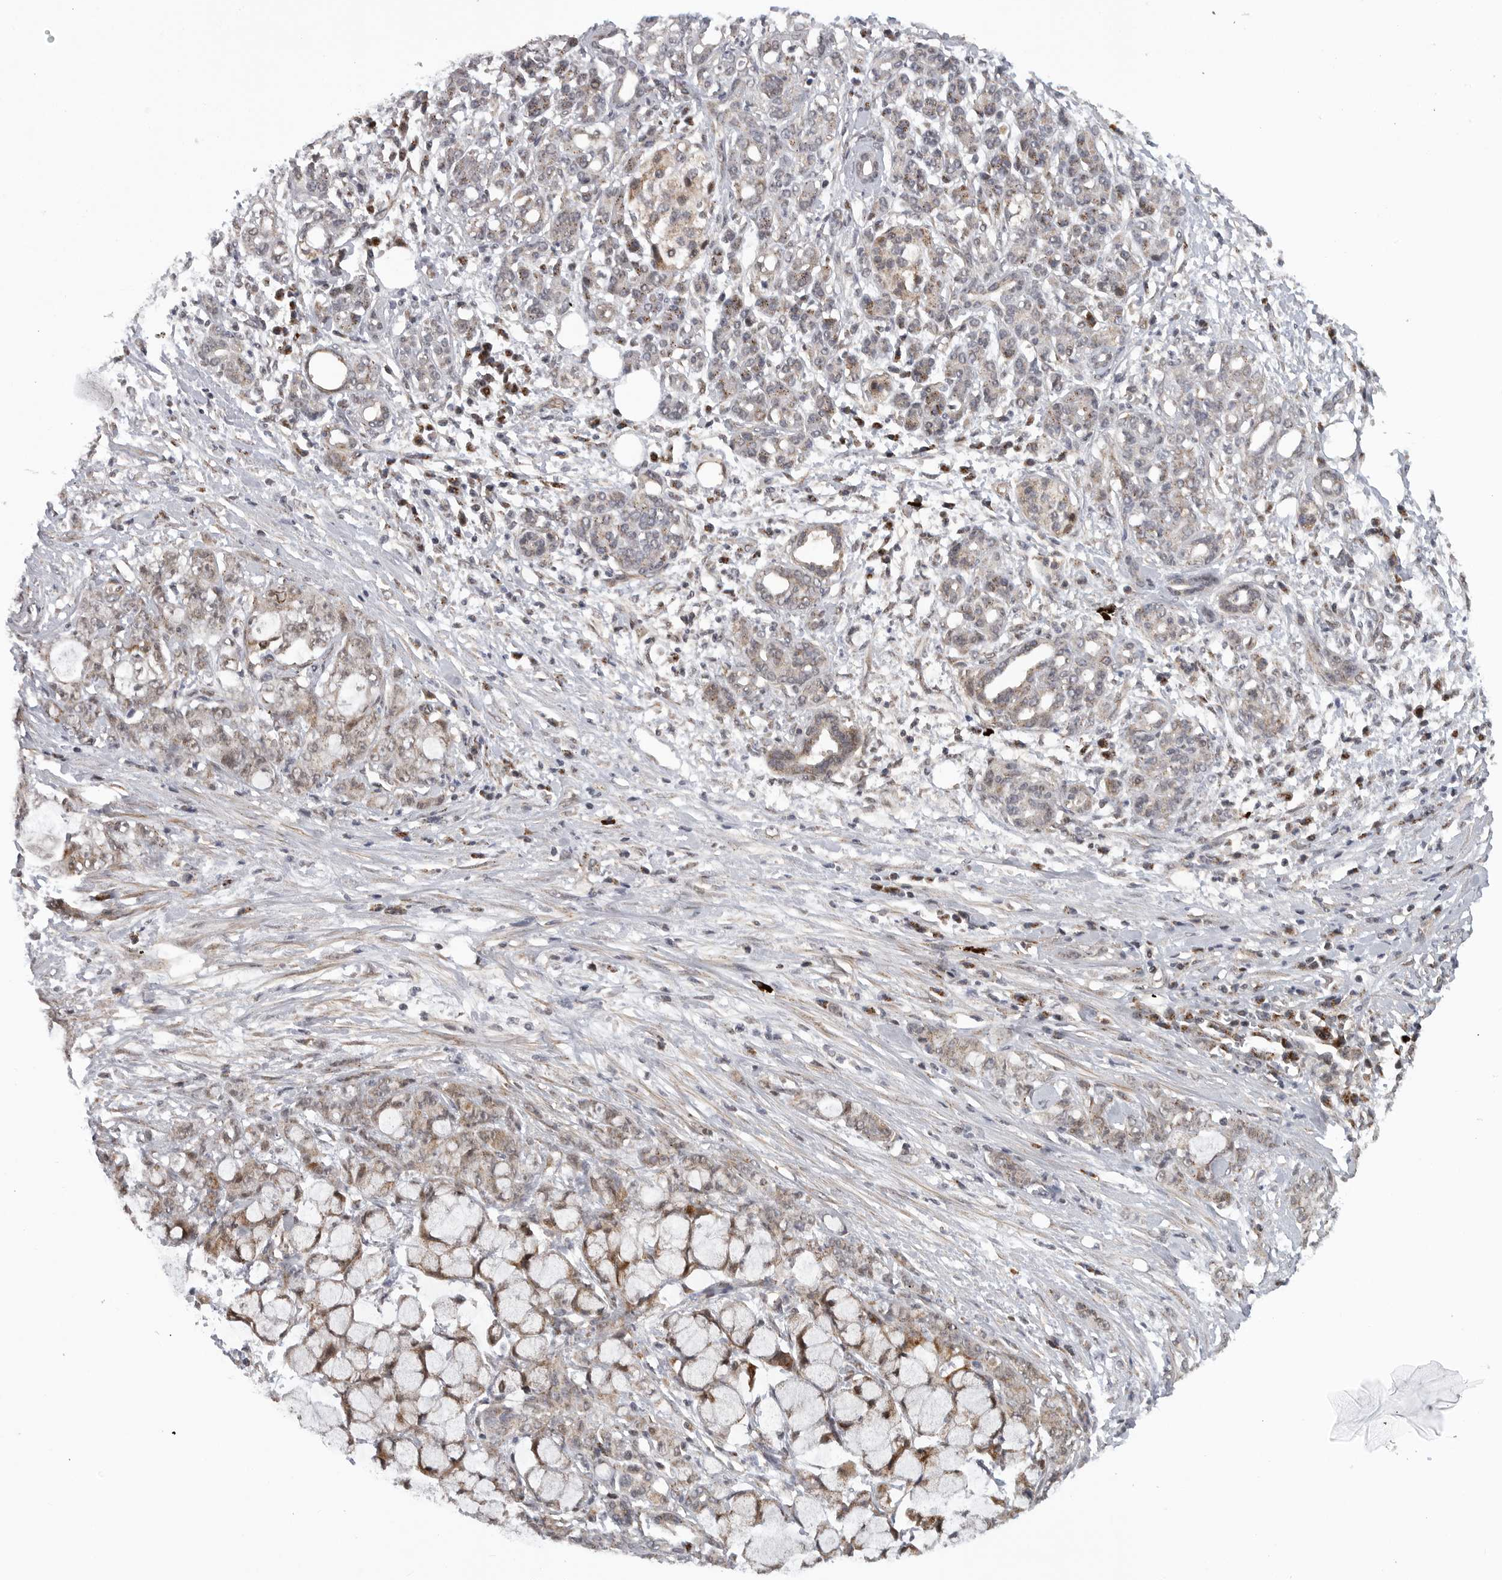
{"staining": {"intensity": "moderate", "quantity": "25%-75%", "location": "cytoplasmic/membranous"}, "tissue": "pancreatic cancer", "cell_type": "Tumor cells", "image_type": "cancer", "snomed": [{"axis": "morphology", "description": "Adenocarcinoma, NOS"}, {"axis": "topography", "description": "Pancreas"}], "caption": "IHC of pancreatic cancer (adenocarcinoma) reveals medium levels of moderate cytoplasmic/membranous positivity in approximately 25%-75% of tumor cells.", "gene": "TMPRSS11F", "patient": {"sex": "female", "age": 73}}